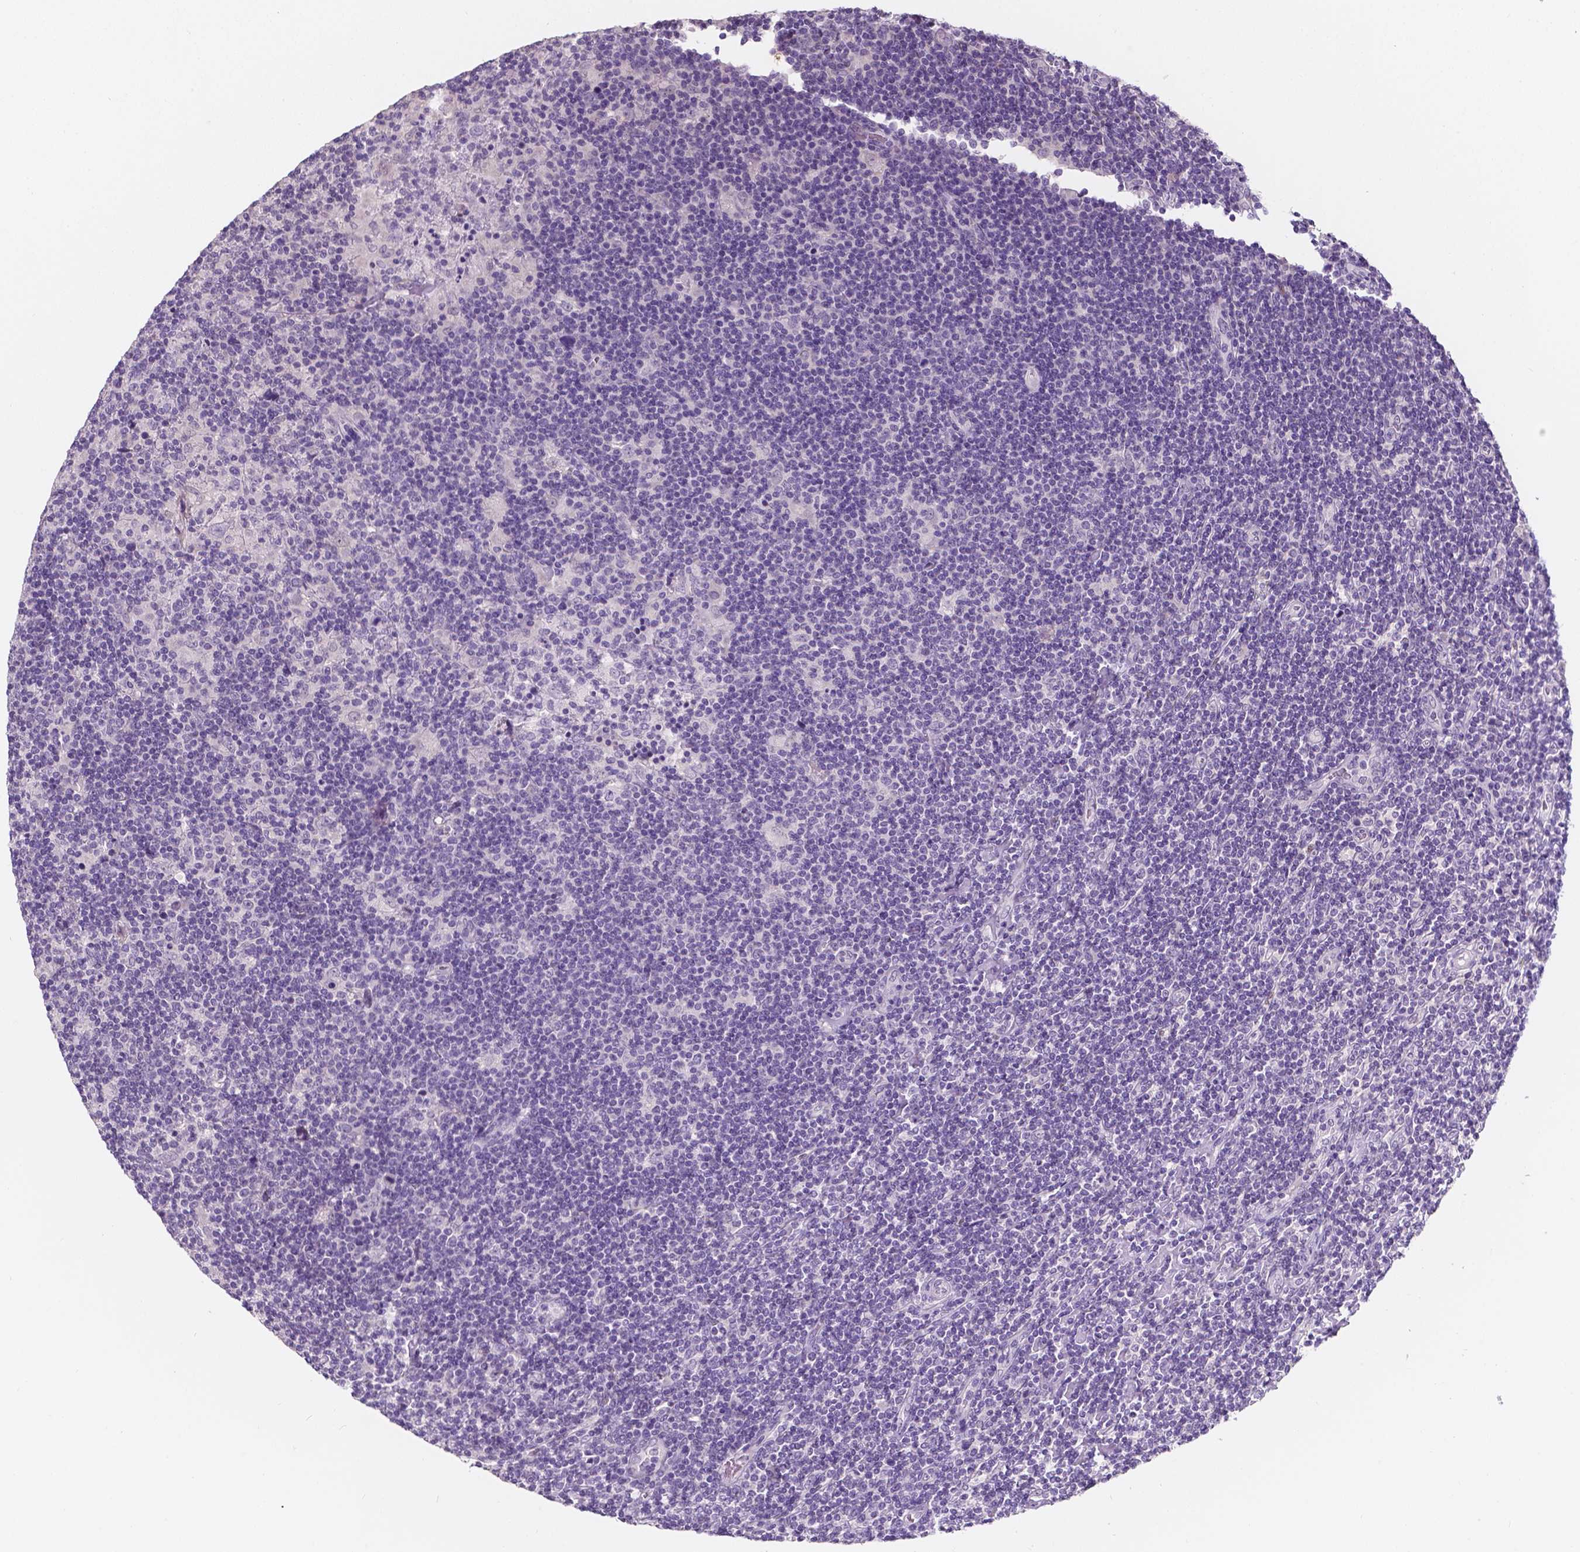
{"staining": {"intensity": "negative", "quantity": "none", "location": "none"}, "tissue": "lymphoma", "cell_type": "Tumor cells", "image_type": "cancer", "snomed": [{"axis": "morphology", "description": "Hodgkin's disease, NOS"}, {"axis": "topography", "description": "Lymph node"}], "caption": "Immunohistochemistry (IHC) photomicrograph of lymphoma stained for a protein (brown), which shows no positivity in tumor cells. (DAB (3,3'-diaminobenzidine) immunohistochemistry with hematoxylin counter stain).", "gene": "TAL1", "patient": {"sex": "male", "age": 40}}